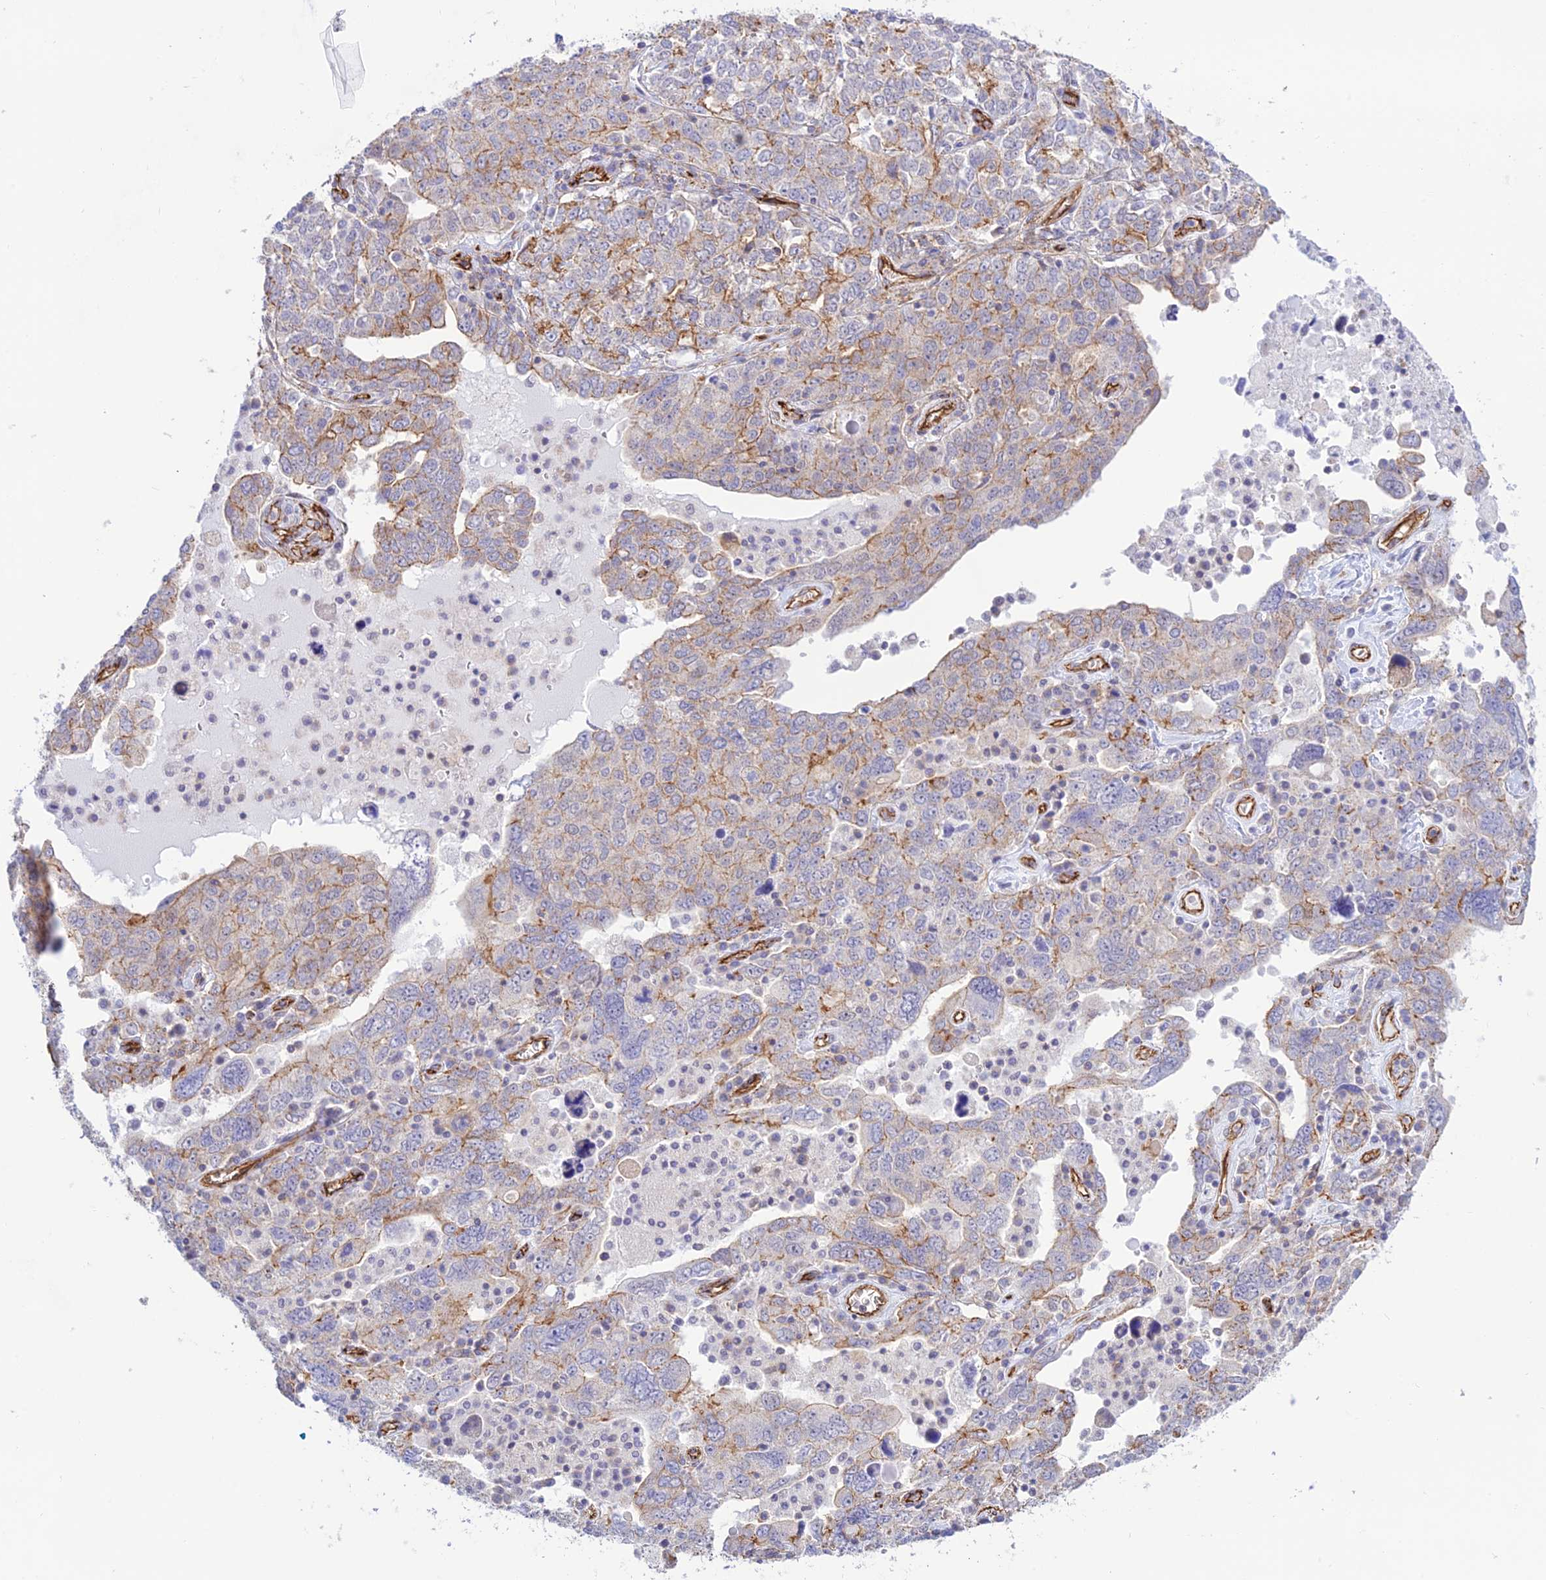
{"staining": {"intensity": "moderate", "quantity": "<25%", "location": "cytoplasmic/membranous"}, "tissue": "ovarian cancer", "cell_type": "Tumor cells", "image_type": "cancer", "snomed": [{"axis": "morphology", "description": "Carcinoma, endometroid"}, {"axis": "topography", "description": "Ovary"}], "caption": "Immunohistochemistry (IHC) of ovarian endometroid carcinoma demonstrates low levels of moderate cytoplasmic/membranous staining in approximately <25% of tumor cells.", "gene": "YPEL5", "patient": {"sex": "female", "age": 62}}